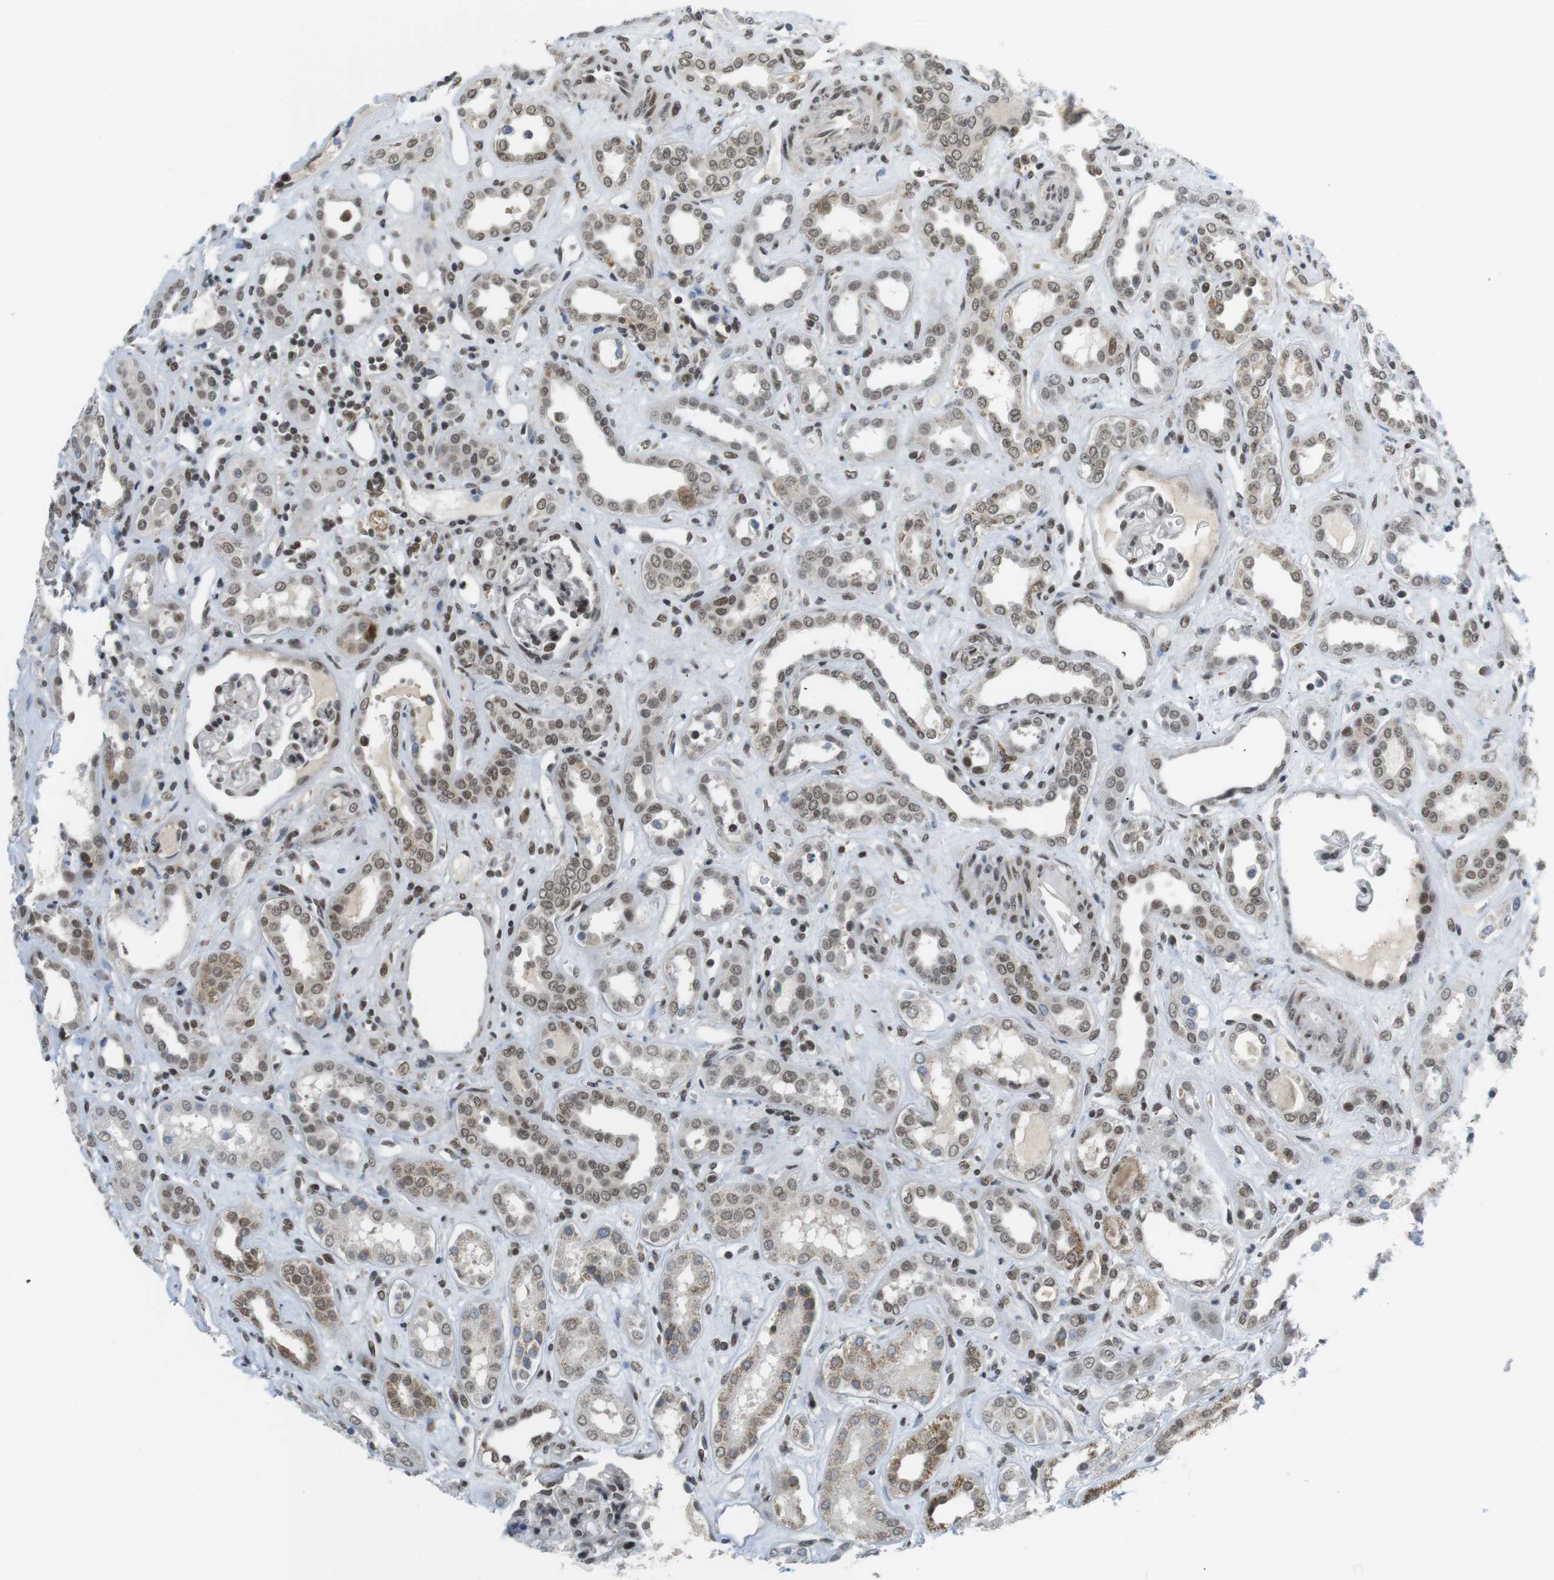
{"staining": {"intensity": "moderate", "quantity": "25%-75%", "location": "nuclear"}, "tissue": "kidney", "cell_type": "Cells in glomeruli", "image_type": "normal", "snomed": [{"axis": "morphology", "description": "Normal tissue, NOS"}, {"axis": "topography", "description": "Kidney"}], "caption": "Kidney stained with immunohistochemistry exhibits moderate nuclear expression in about 25%-75% of cells in glomeruli. (DAB (3,3'-diaminobenzidine) IHC with brightfield microscopy, high magnification).", "gene": "BRD4", "patient": {"sex": "male", "age": 59}}